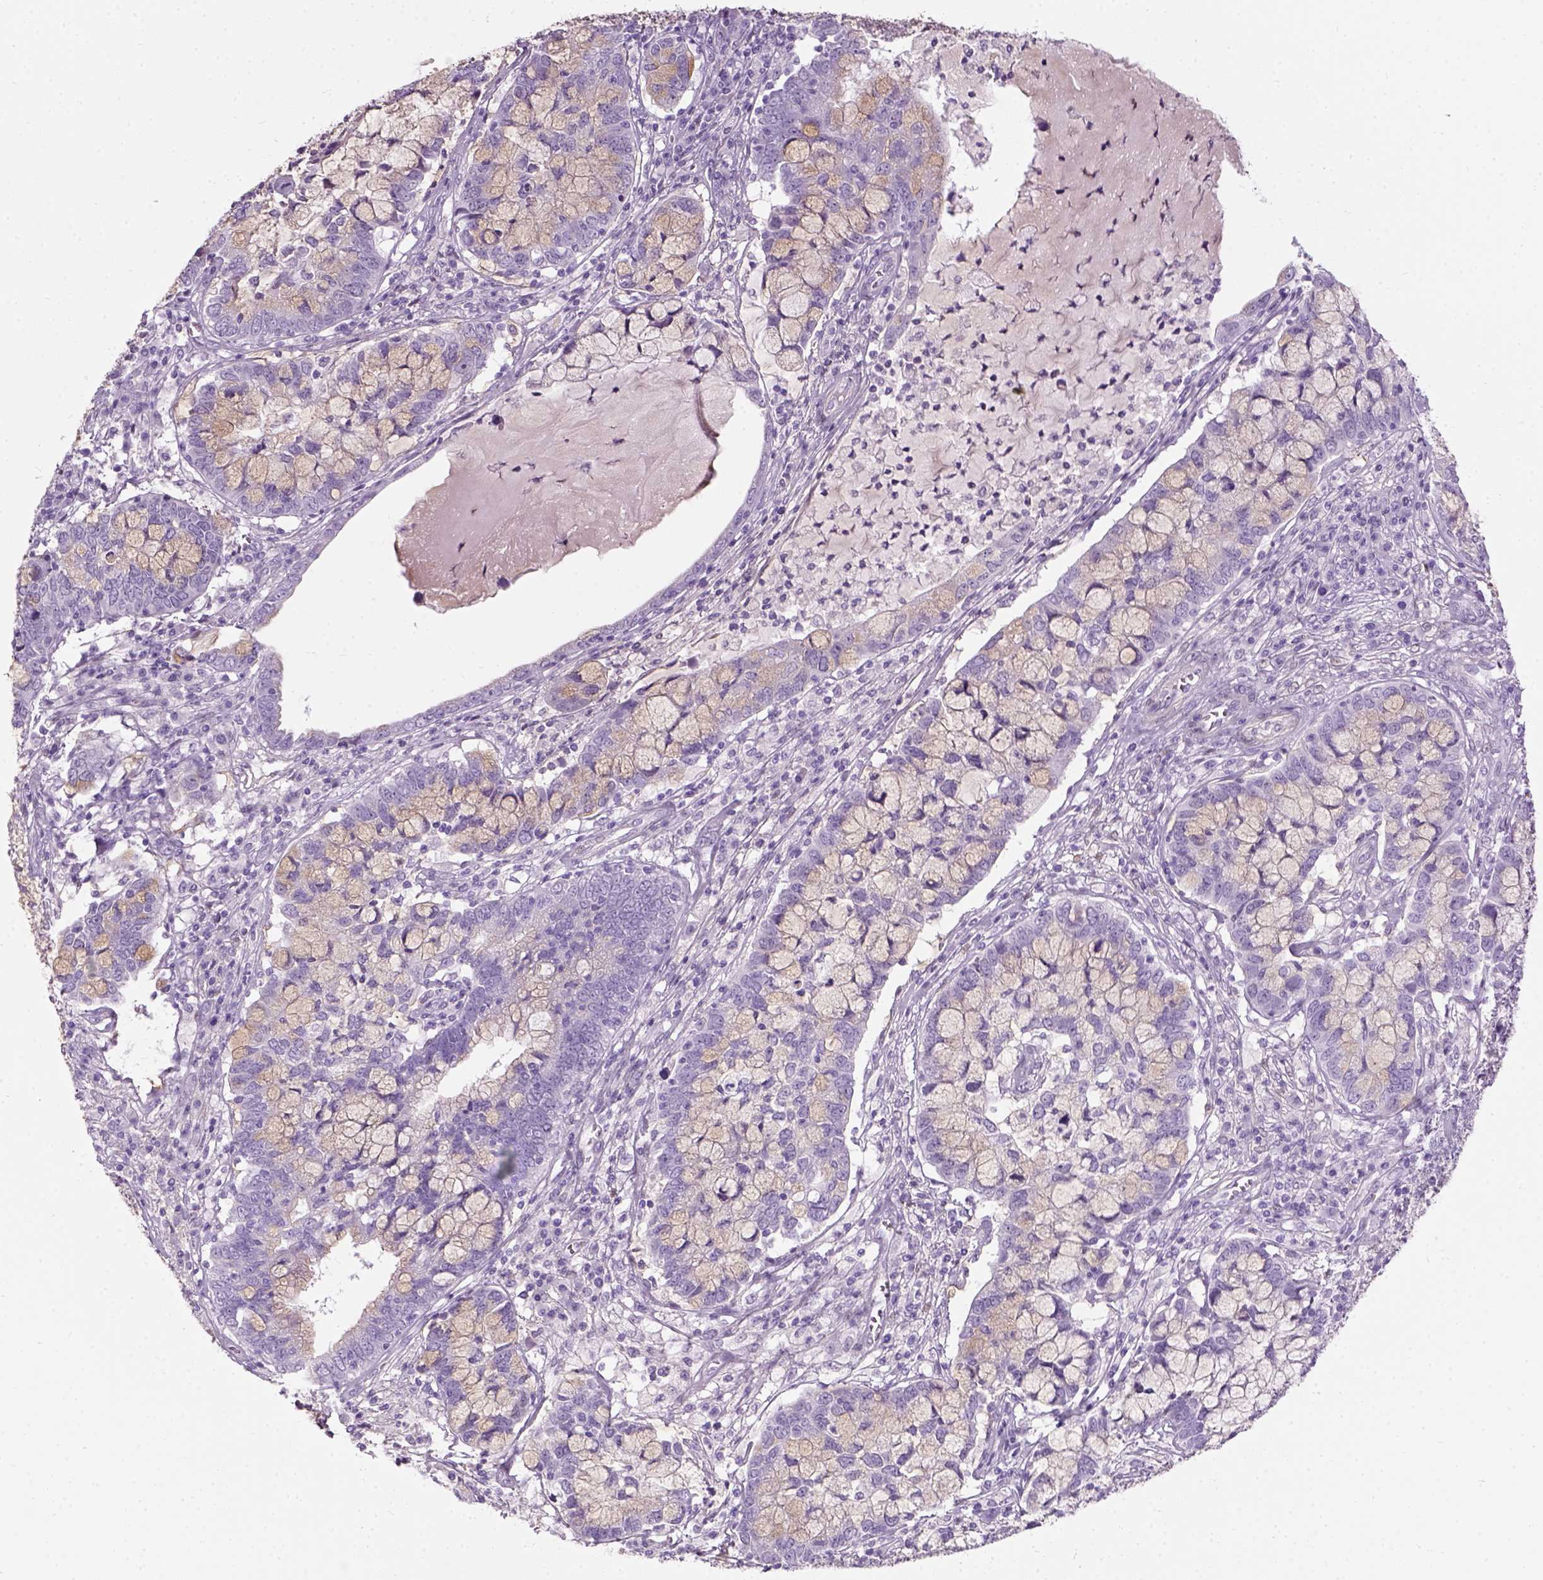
{"staining": {"intensity": "negative", "quantity": "none", "location": "none"}, "tissue": "cervical cancer", "cell_type": "Tumor cells", "image_type": "cancer", "snomed": [{"axis": "morphology", "description": "Adenocarcinoma, NOS"}, {"axis": "topography", "description": "Cervix"}], "caption": "Image shows no protein positivity in tumor cells of cervical cancer (adenocarcinoma) tissue.", "gene": "AXDND1", "patient": {"sex": "female", "age": 40}}